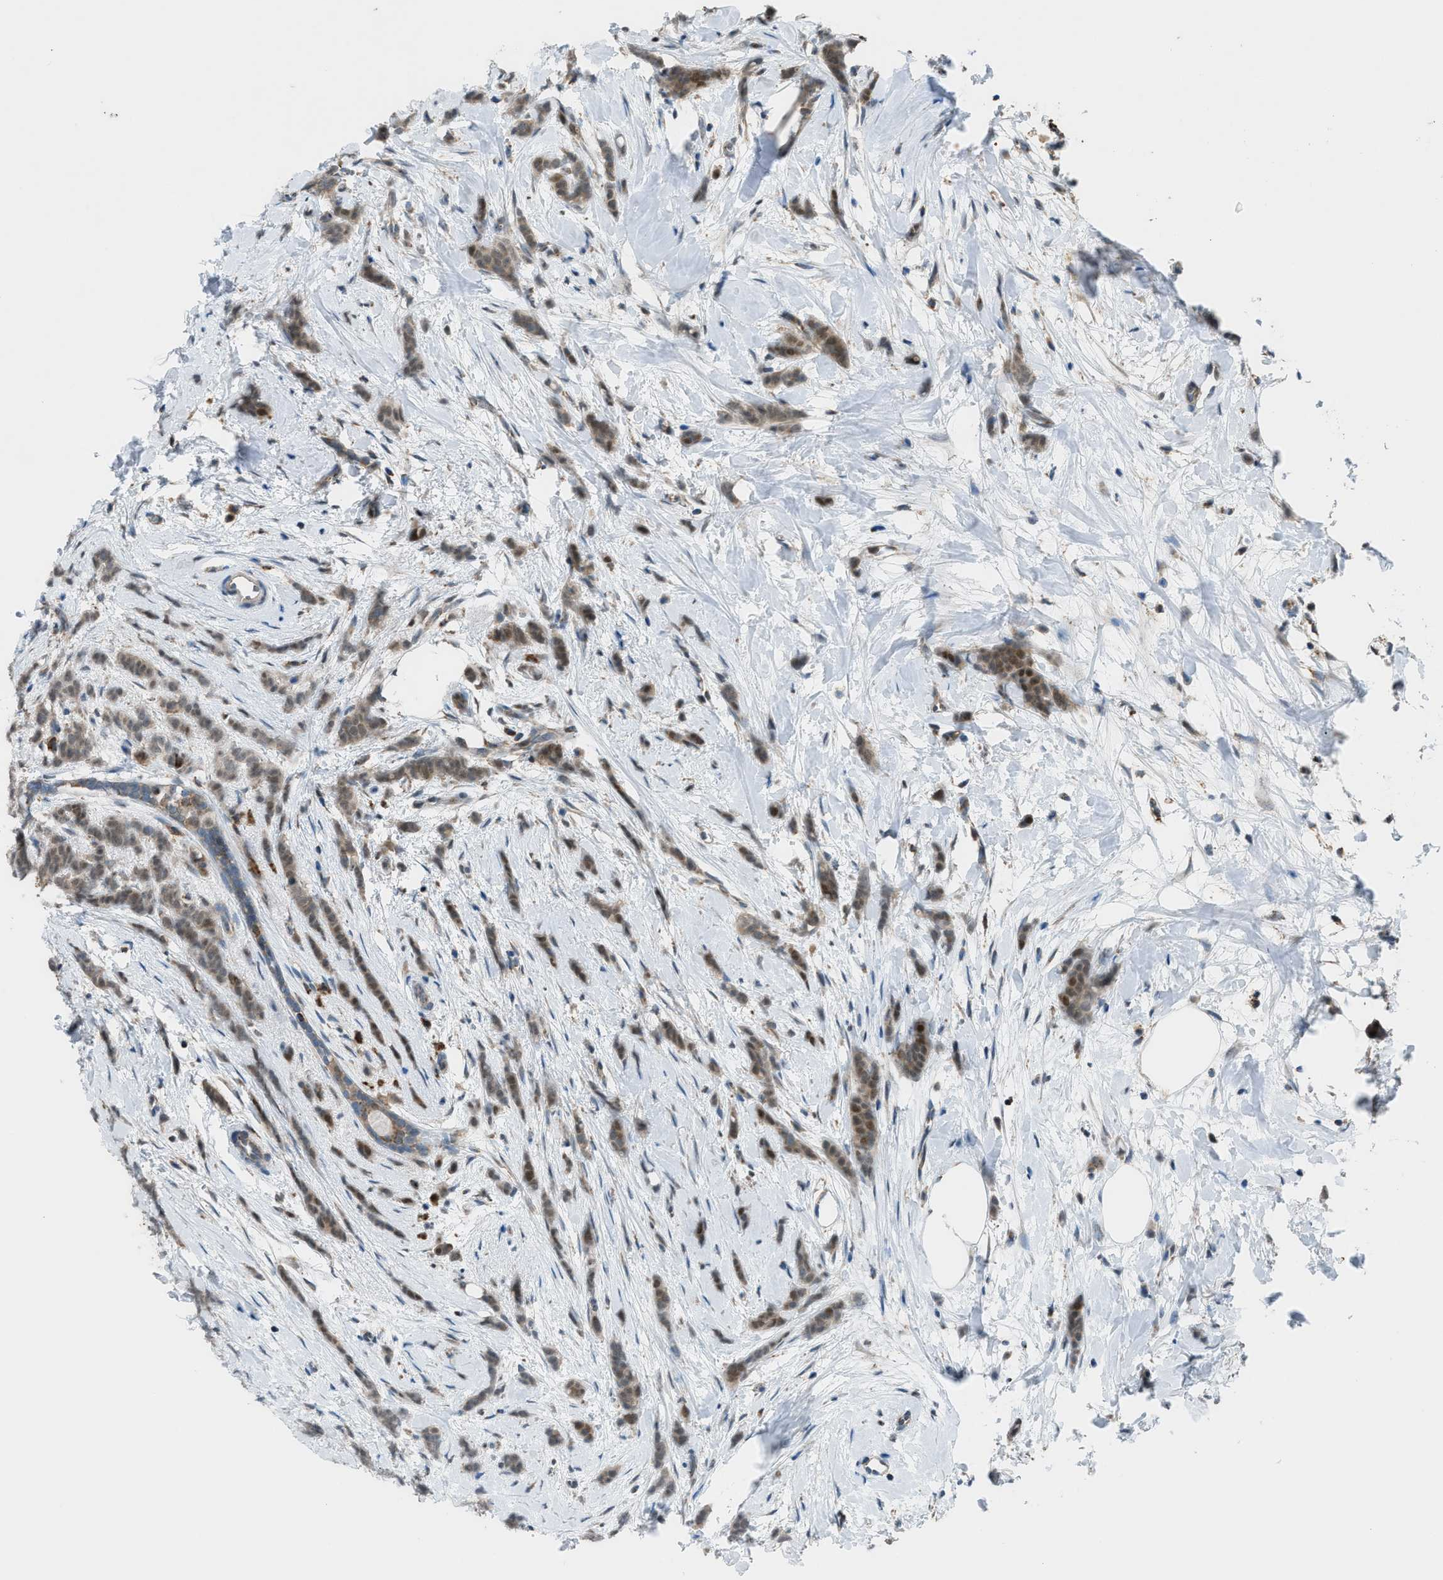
{"staining": {"intensity": "weak", "quantity": ">75%", "location": "cytoplasmic/membranous,nuclear"}, "tissue": "breast cancer", "cell_type": "Tumor cells", "image_type": "cancer", "snomed": [{"axis": "morphology", "description": "Lobular carcinoma, in situ"}, {"axis": "morphology", "description": "Lobular carcinoma"}, {"axis": "topography", "description": "Breast"}], "caption": "Immunohistochemistry of breast lobular carcinoma shows low levels of weak cytoplasmic/membranous and nuclear expression in about >75% of tumor cells. (DAB (3,3'-diaminobenzidine) IHC with brightfield microscopy, high magnification).", "gene": "SRM", "patient": {"sex": "female", "age": 41}}